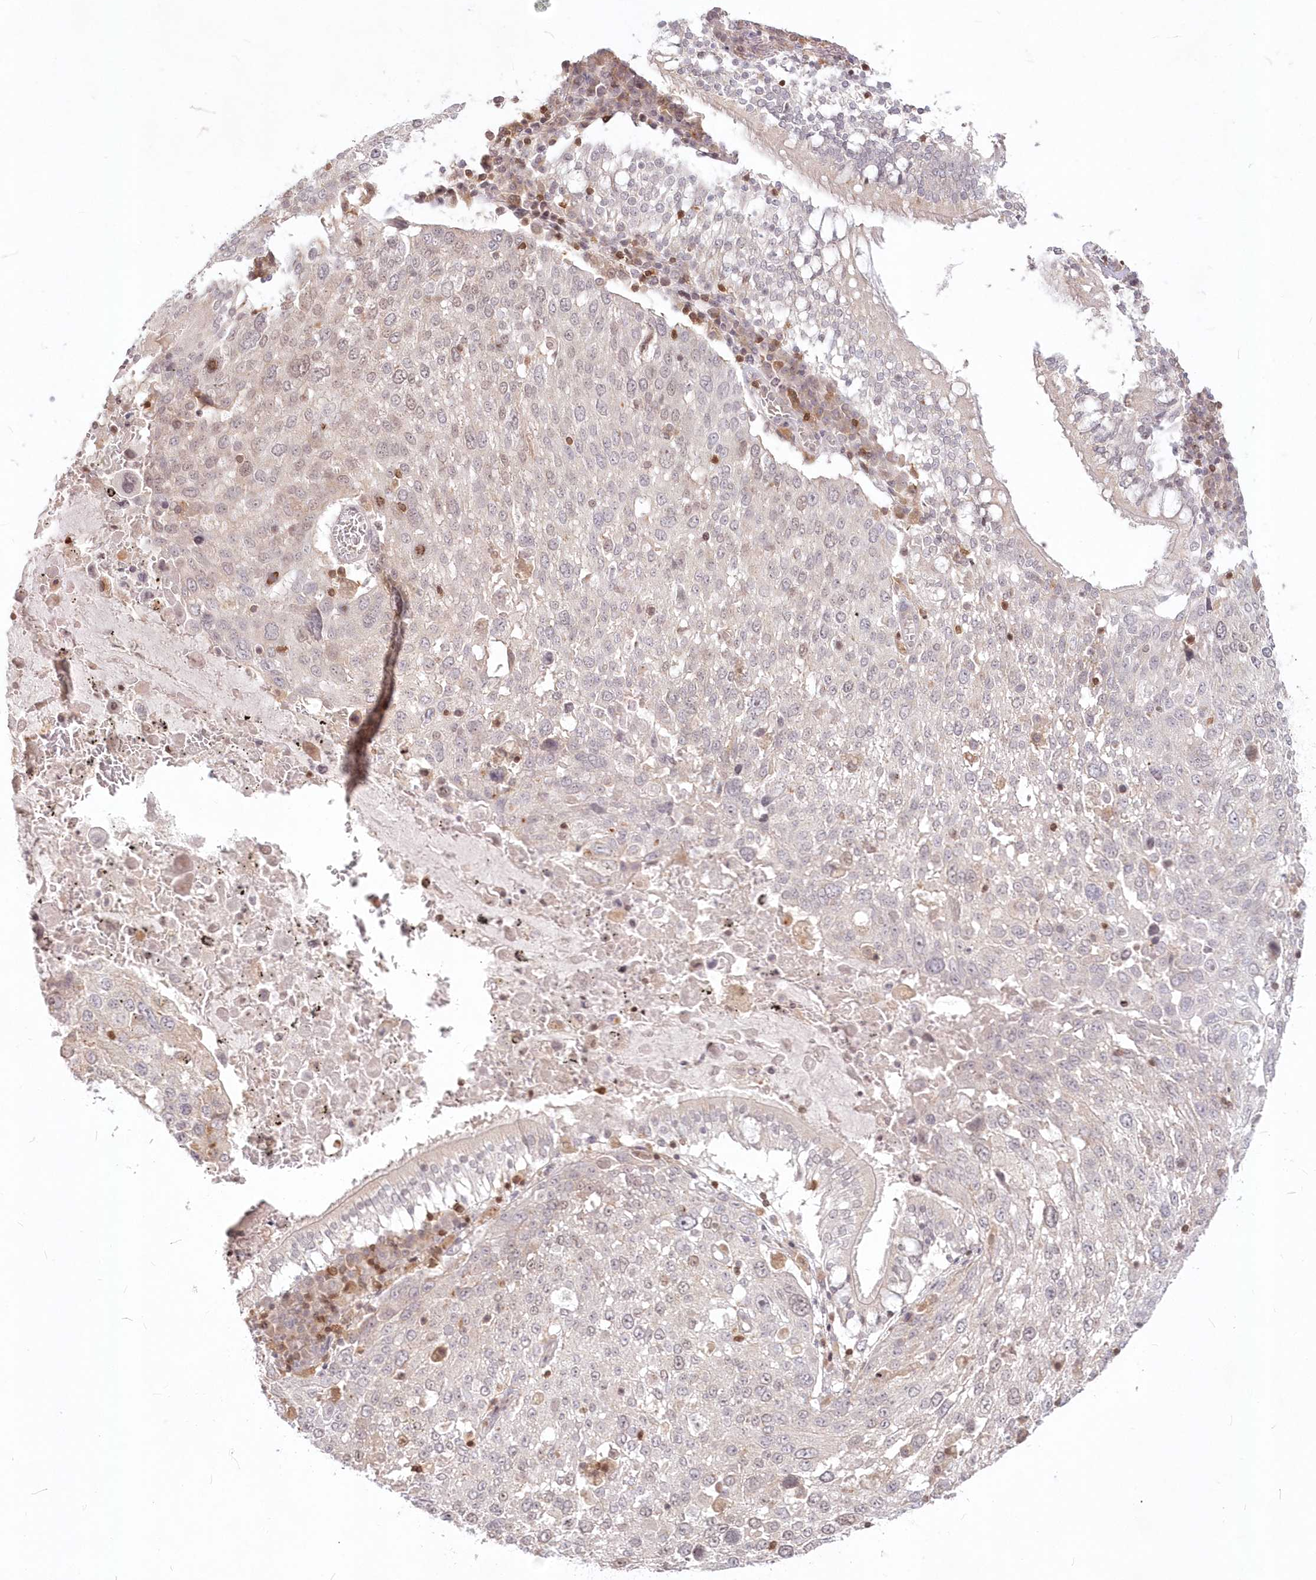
{"staining": {"intensity": "negative", "quantity": "none", "location": "none"}, "tissue": "lung cancer", "cell_type": "Tumor cells", "image_type": "cancer", "snomed": [{"axis": "morphology", "description": "Squamous cell carcinoma, NOS"}, {"axis": "topography", "description": "Lung"}], "caption": "High magnification brightfield microscopy of lung cancer stained with DAB (brown) and counterstained with hematoxylin (blue): tumor cells show no significant expression.", "gene": "MTMR3", "patient": {"sex": "male", "age": 65}}